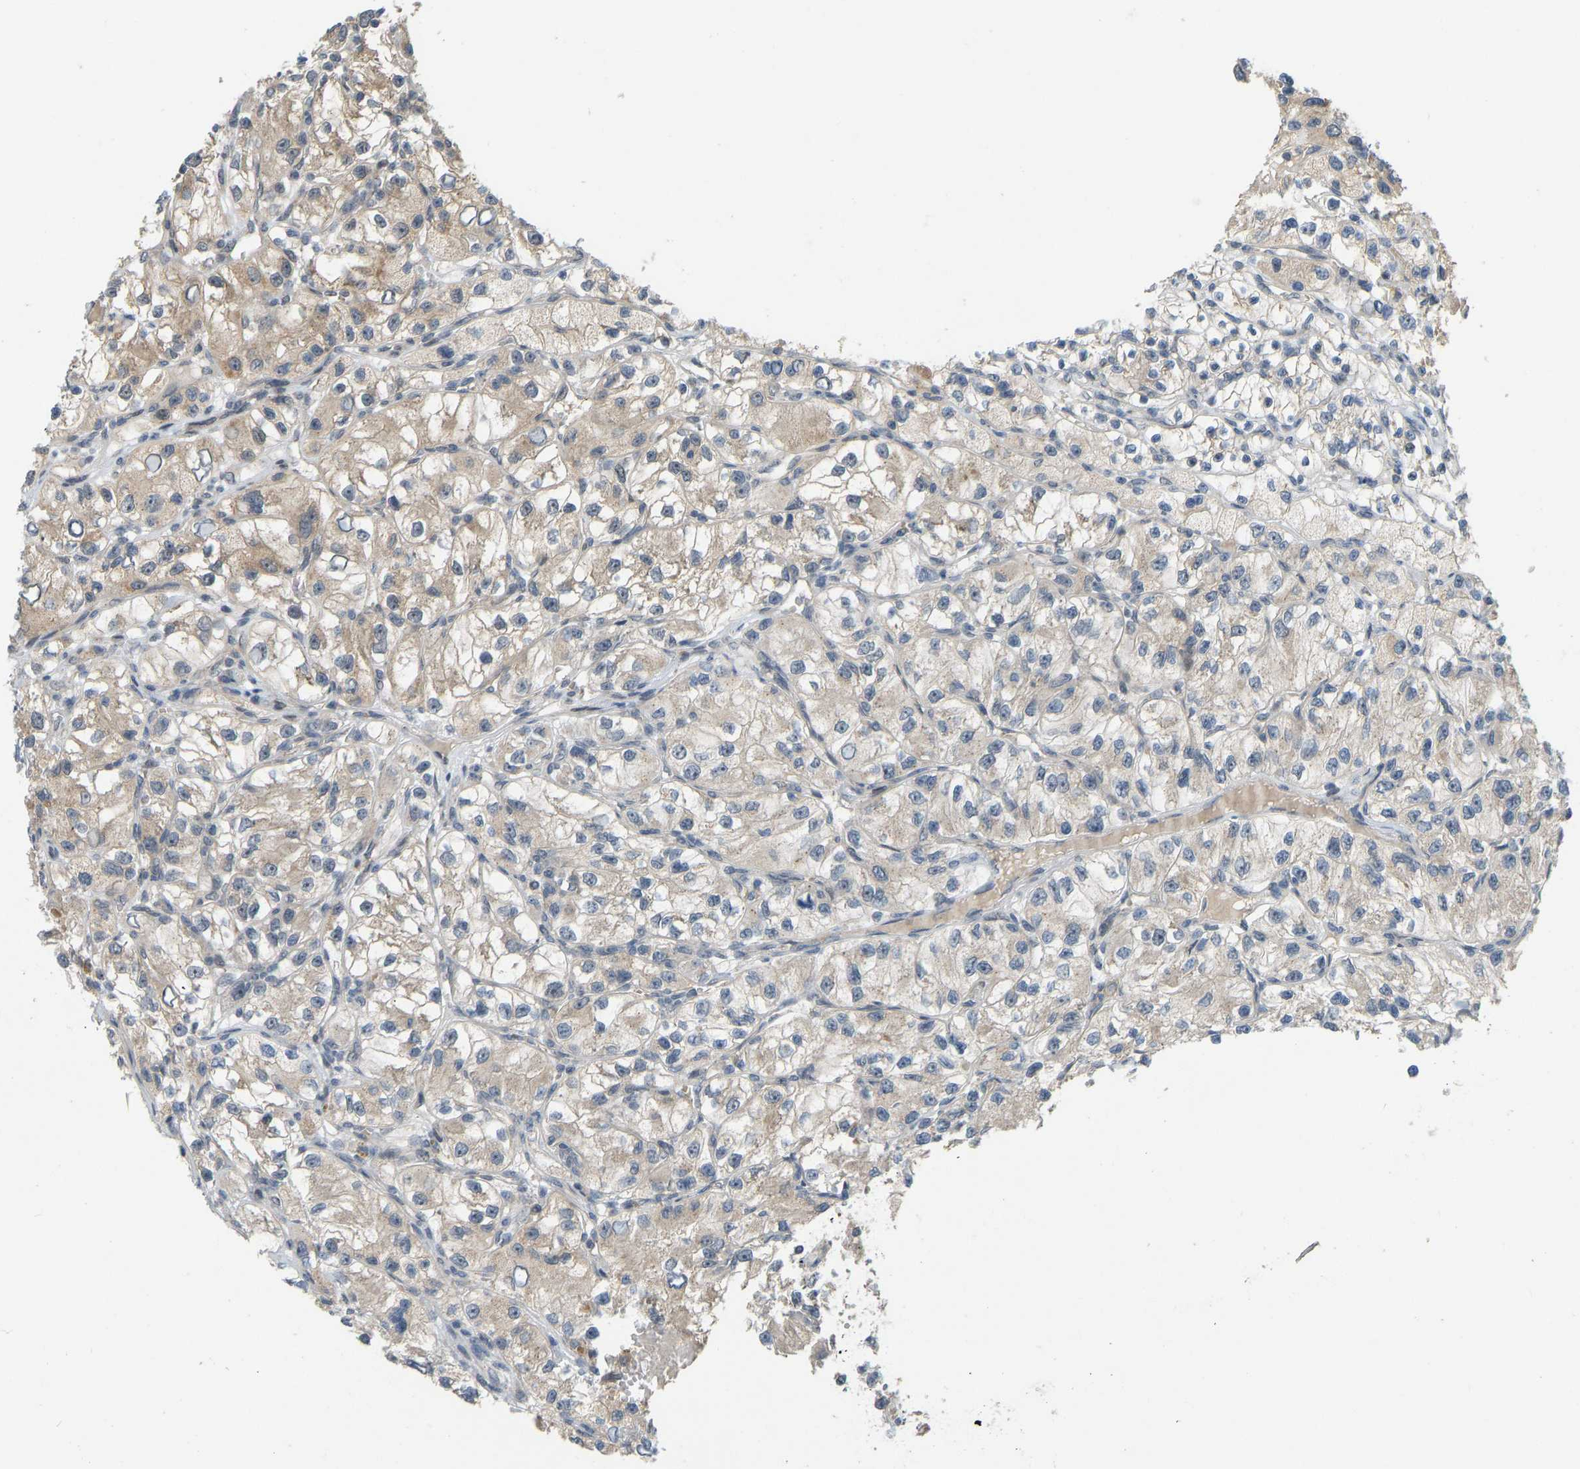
{"staining": {"intensity": "weak", "quantity": "<25%", "location": "cytoplasmic/membranous"}, "tissue": "renal cancer", "cell_type": "Tumor cells", "image_type": "cancer", "snomed": [{"axis": "morphology", "description": "Adenocarcinoma, NOS"}, {"axis": "topography", "description": "Kidney"}], "caption": "A micrograph of renal cancer stained for a protein reveals no brown staining in tumor cells. (DAB IHC with hematoxylin counter stain).", "gene": "ACADS", "patient": {"sex": "female", "age": 57}}